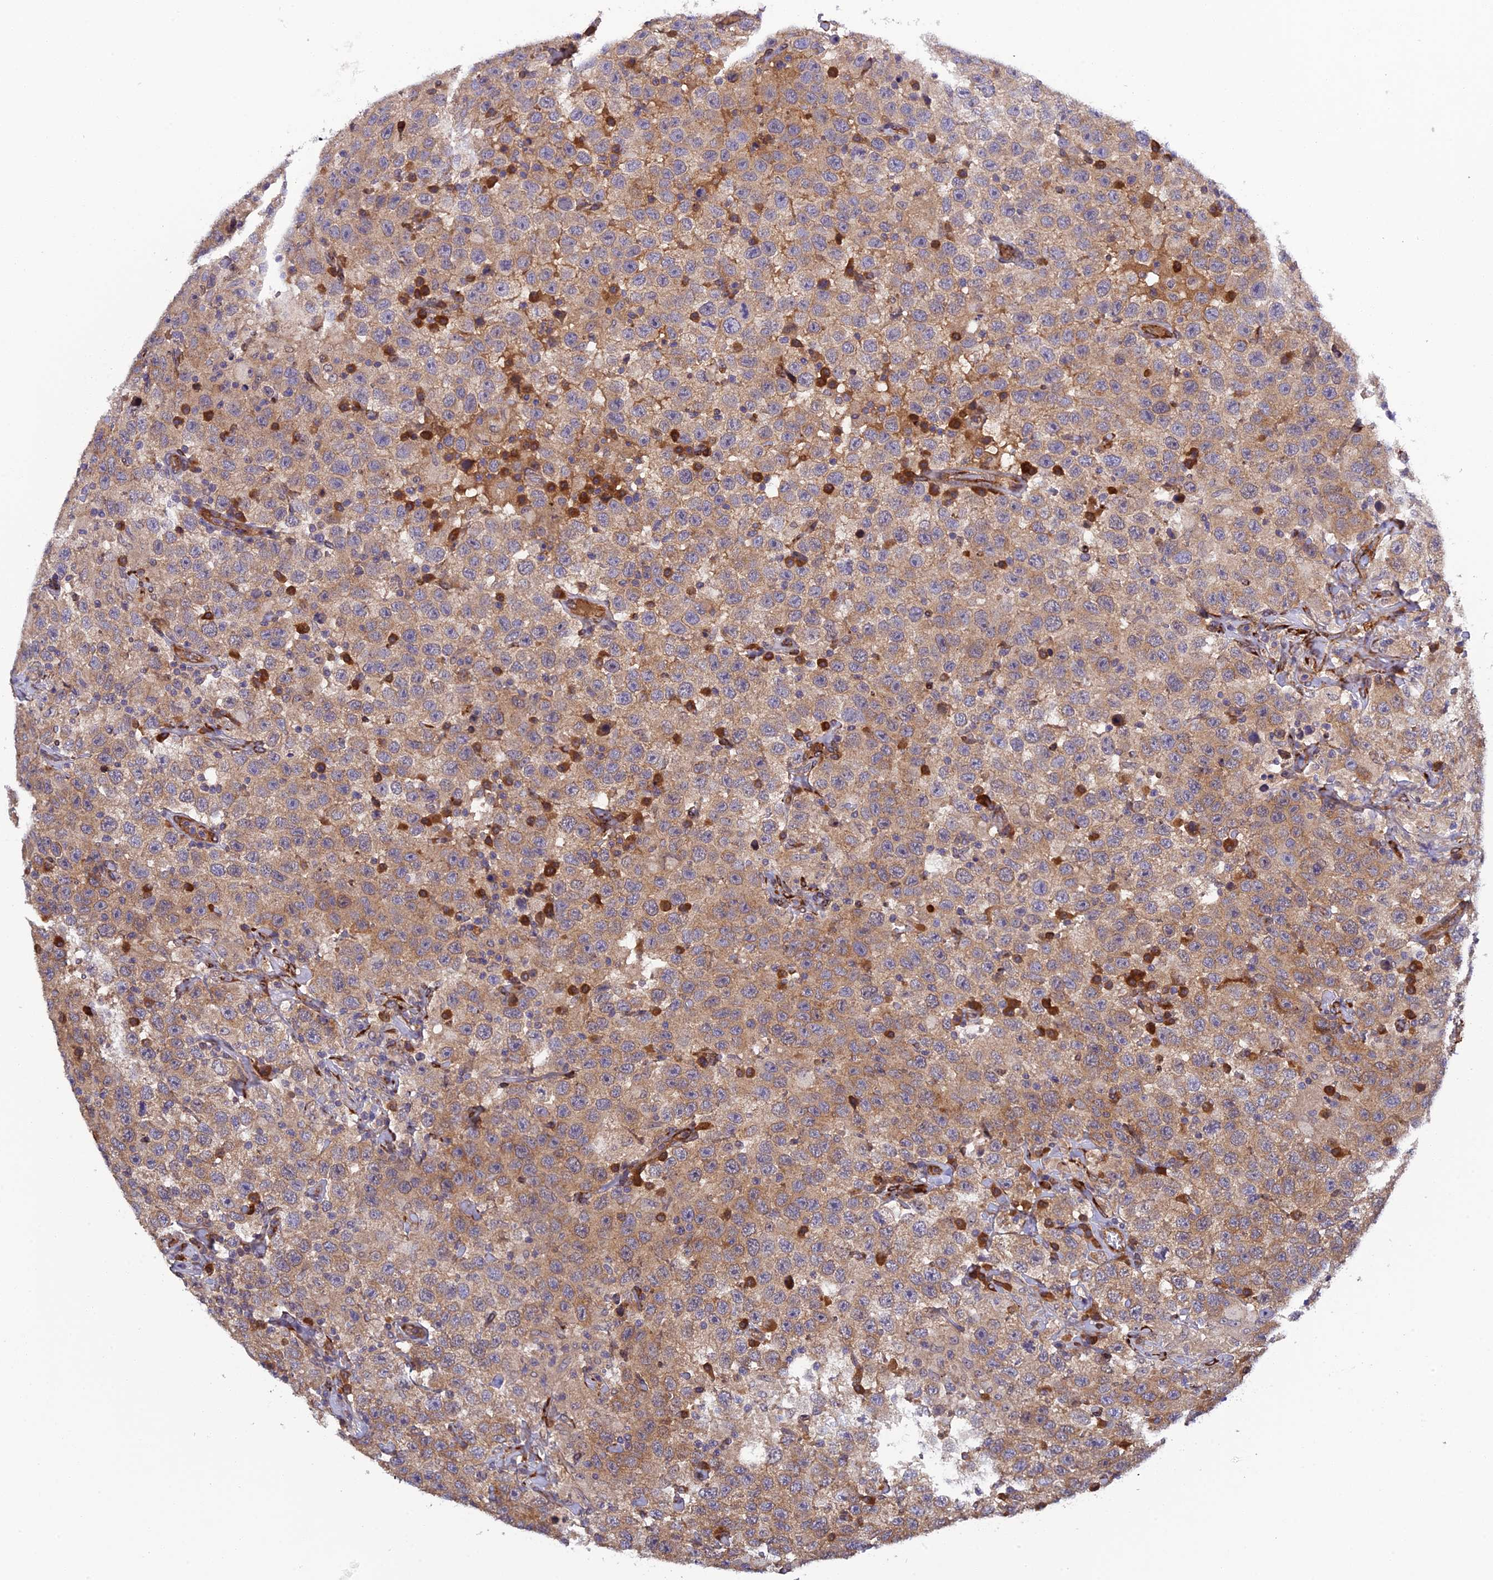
{"staining": {"intensity": "moderate", "quantity": ">75%", "location": "cytoplasmic/membranous"}, "tissue": "testis cancer", "cell_type": "Tumor cells", "image_type": "cancer", "snomed": [{"axis": "morphology", "description": "Seminoma, NOS"}, {"axis": "topography", "description": "Testis"}], "caption": "High-magnification brightfield microscopy of seminoma (testis) stained with DAB (3,3'-diaminobenzidine) (brown) and counterstained with hematoxylin (blue). tumor cells exhibit moderate cytoplasmic/membranous expression is identified in about>75% of cells. (Stains: DAB in brown, nuclei in blue, Microscopy: brightfield microscopy at high magnification).", "gene": "P3H3", "patient": {"sex": "male", "age": 41}}